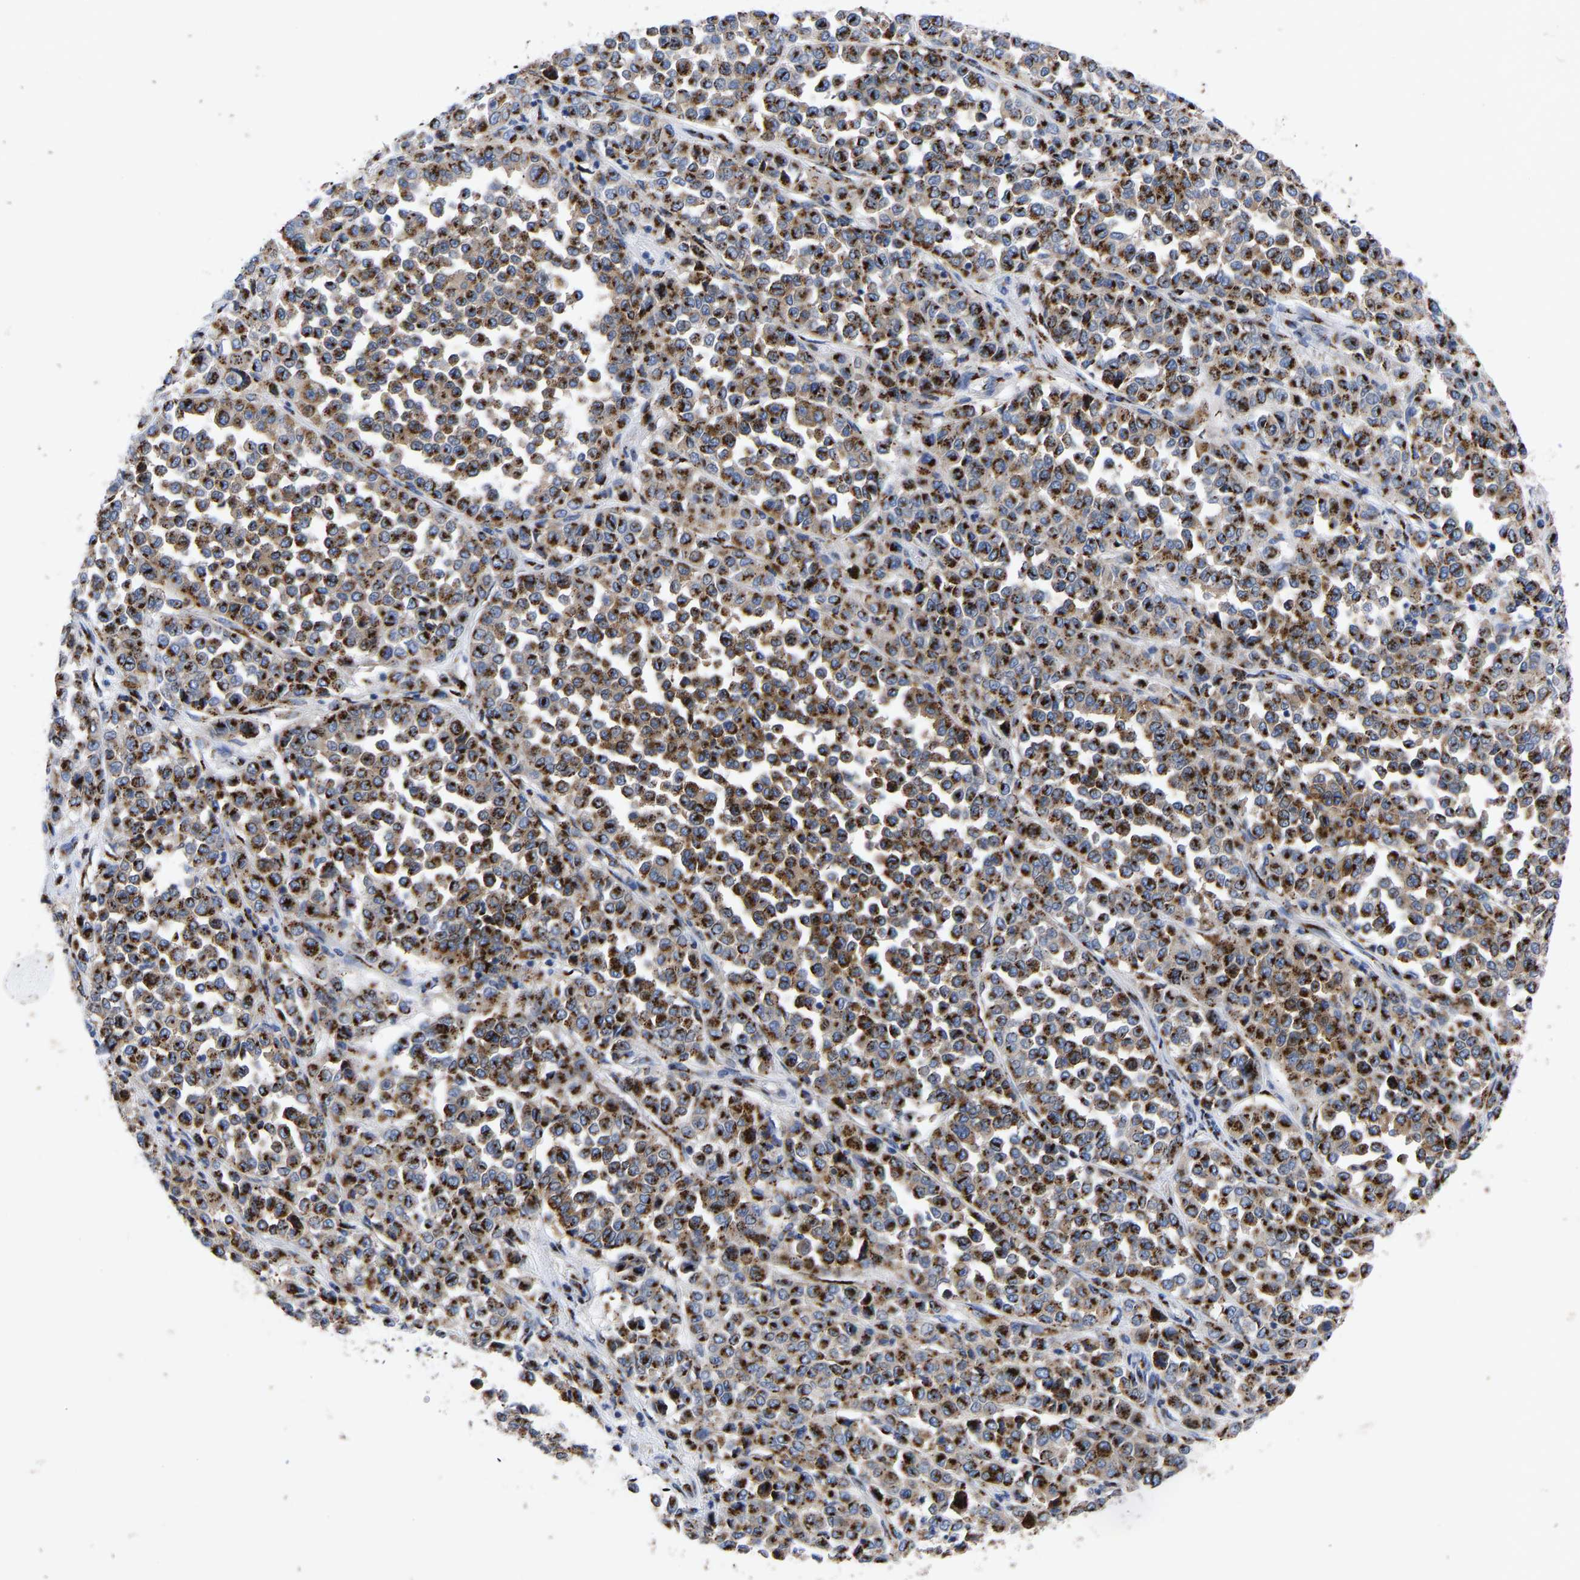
{"staining": {"intensity": "strong", "quantity": ">75%", "location": "cytoplasmic/membranous"}, "tissue": "melanoma", "cell_type": "Tumor cells", "image_type": "cancer", "snomed": [{"axis": "morphology", "description": "Malignant melanoma, Metastatic site"}, {"axis": "topography", "description": "Pancreas"}], "caption": "About >75% of tumor cells in melanoma show strong cytoplasmic/membranous protein expression as visualized by brown immunohistochemical staining.", "gene": "TMEM87A", "patient": {"sex": "female", "age": 30}}